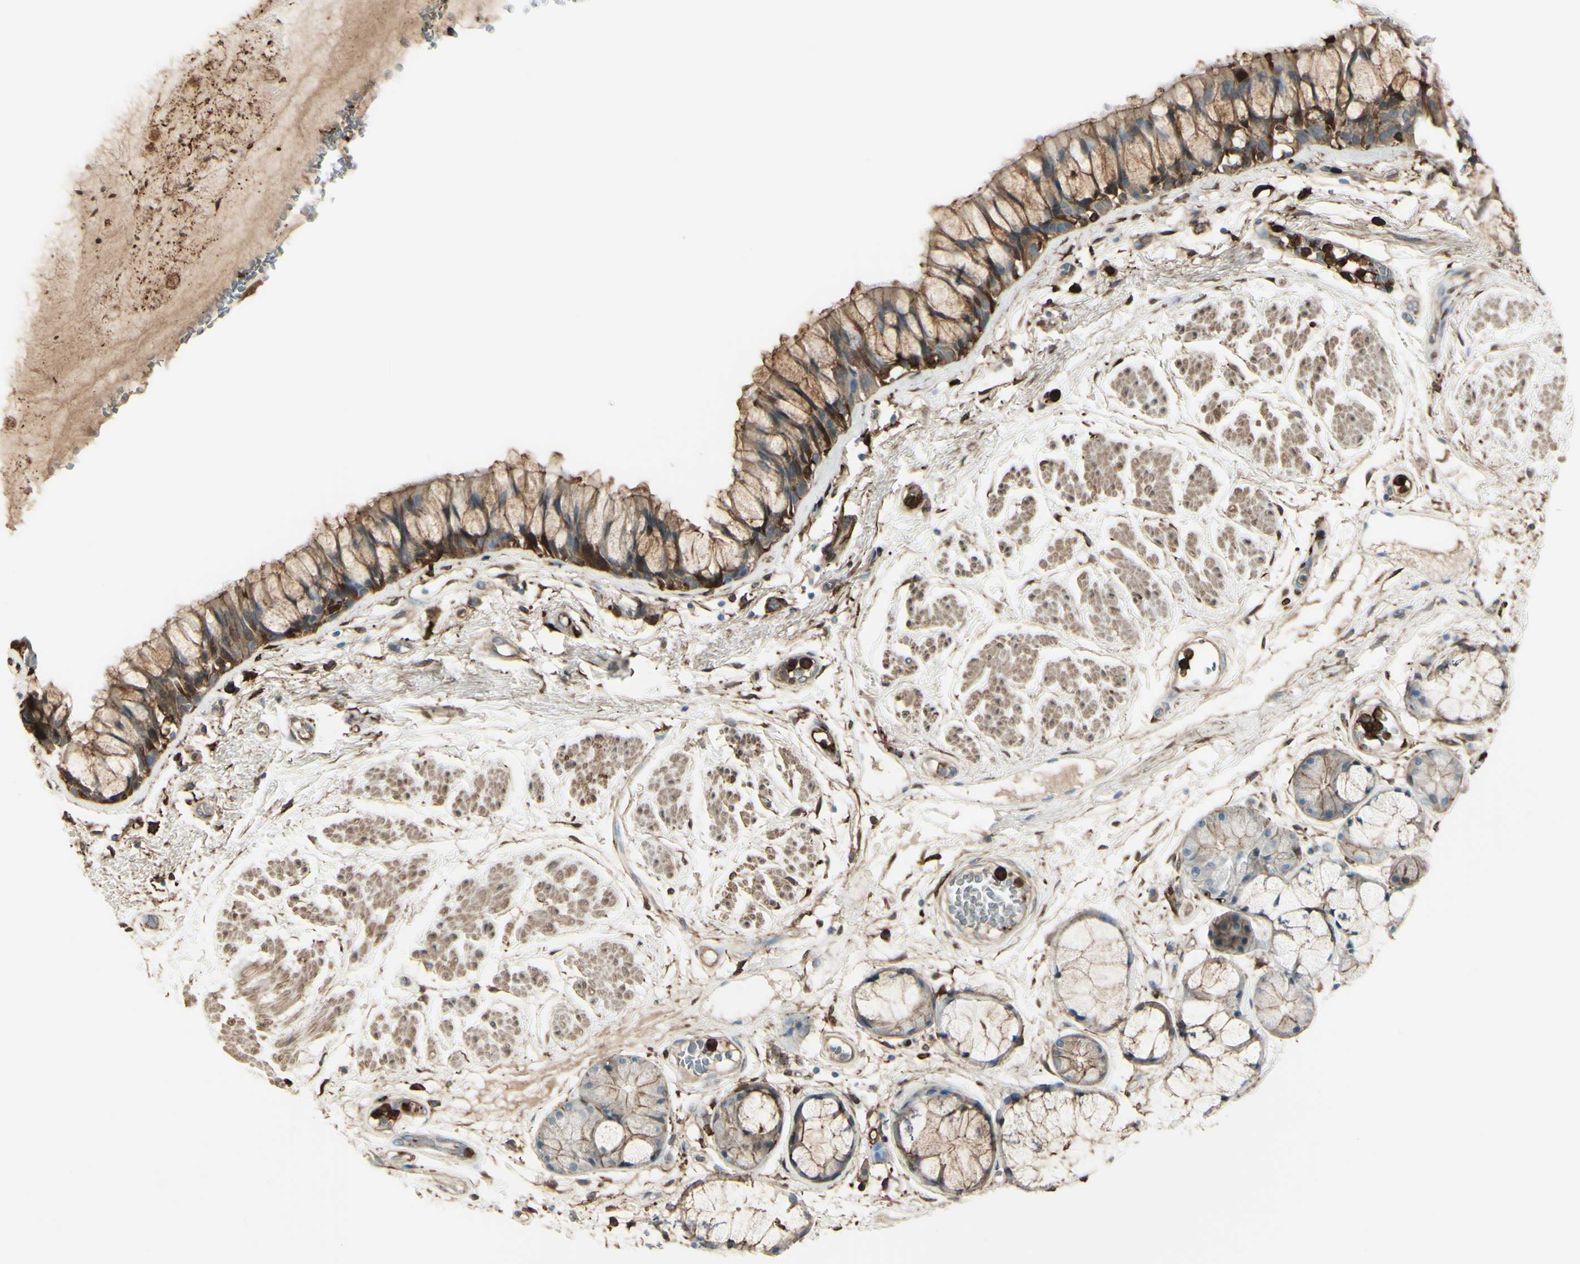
{"staining": {"intensity": "moderate", "quantity": ">75%", "location": "cytoplasmic/membranous"}, "tissue": "bronchus", "cell_type": "Respiratory epithelial cells", "image_type": "normal", "snomed": [{"axis": "morphology", "description": "Normal tissue, NOS"}, {"axis": "topography", "description": "Bronchus"}], "caption": "A medium amount of moderate cytoplasmic/membranous staining is identified in about >75% of respiratory epithelial cells in benign bronchus. Immunohistochemistry stains the protein in brown and the nuclei are stained blue.", "gene": "GSN", "patient": {"sex": "male", "age": 66}}